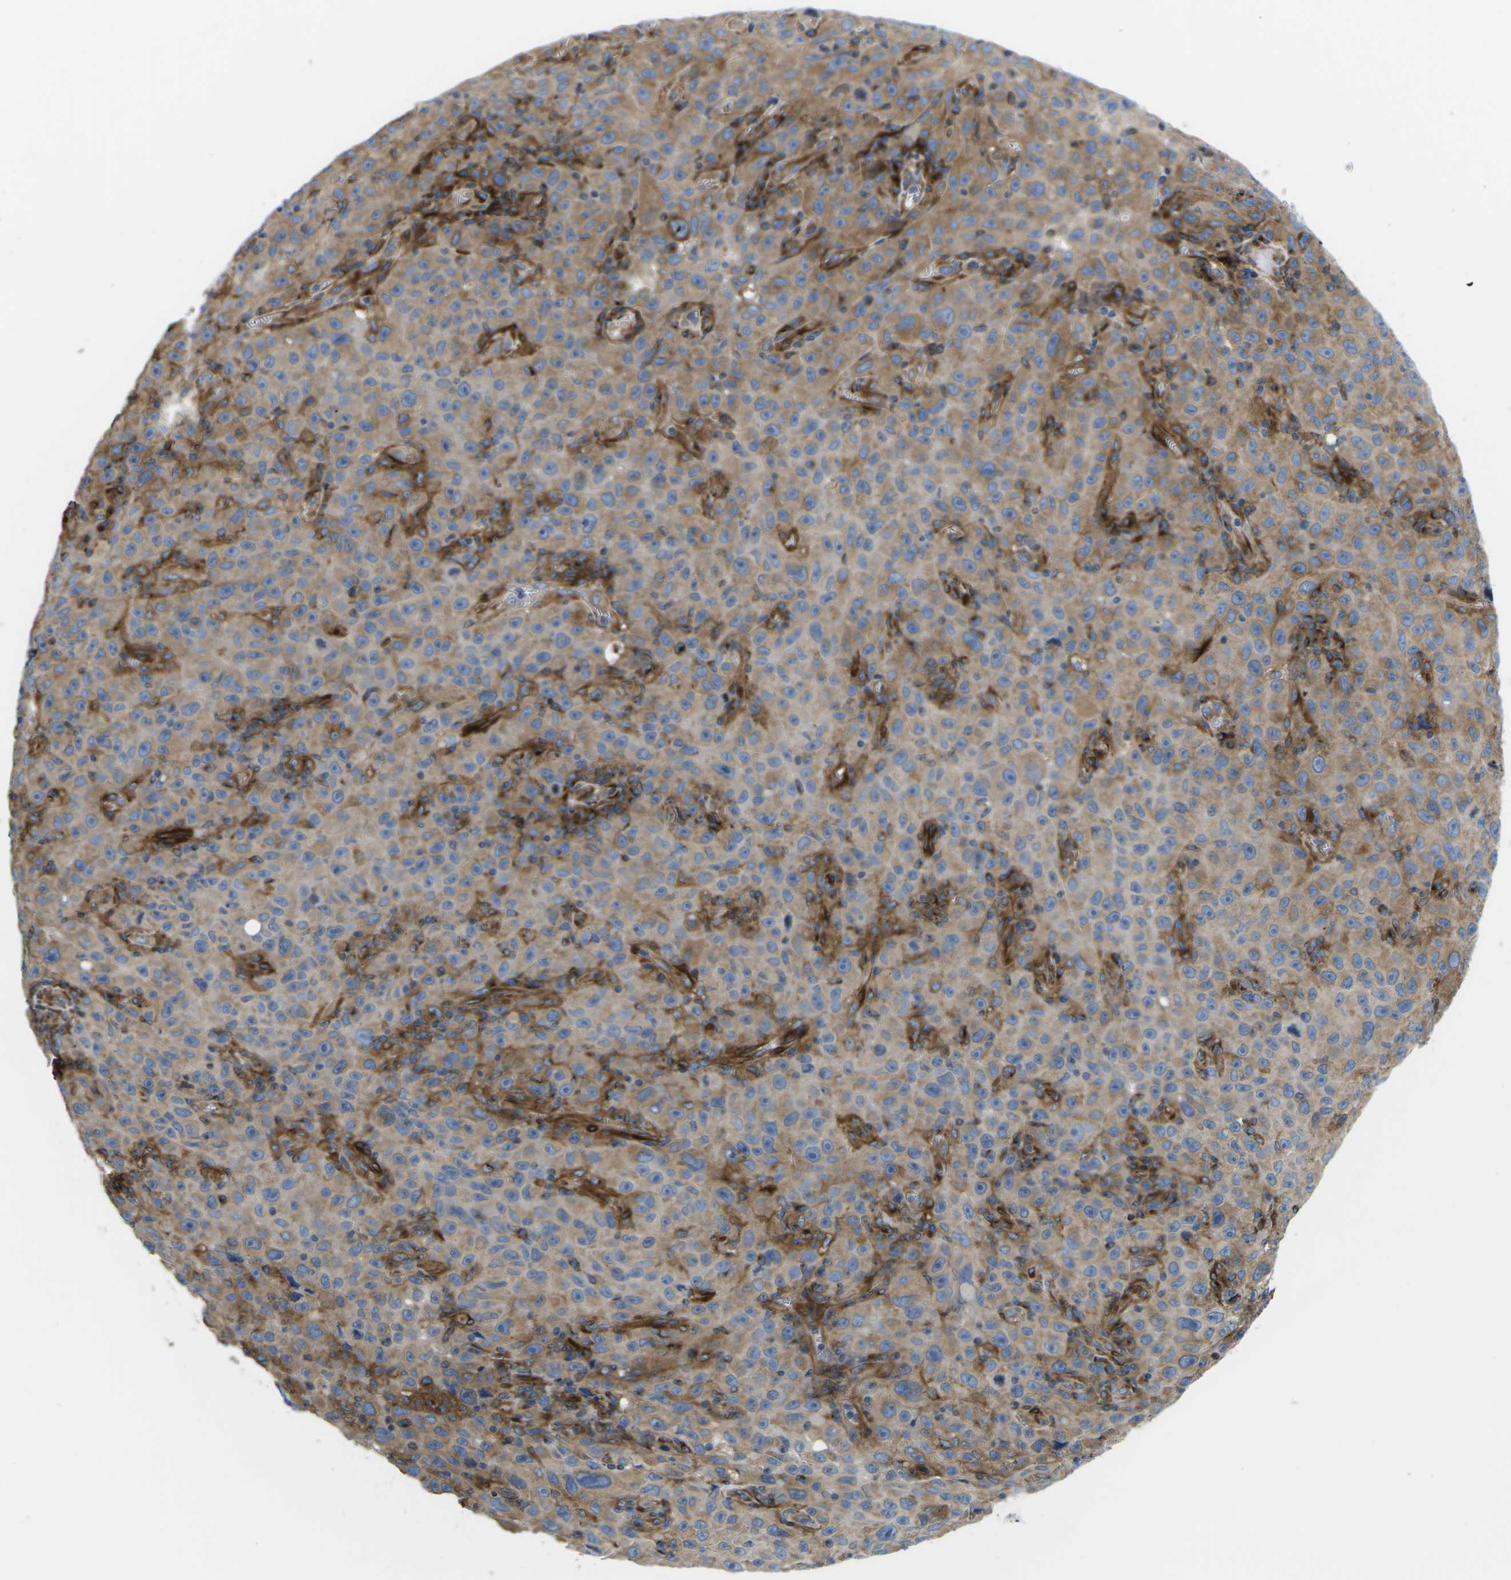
{"staining": {"intensity": "moderate", "quantity": ">75%", "location": "cytoplasmic/membranous"}, "tissue": "melanoma", "cell_type": "Tumor cells", "image_type": "cancer", "snomed": [{"axis": "morphology", "description": "Malignant melanoma, NOS"}, {"axis": "topography", "description": "Skin"}], "caption": "The immunohistochemical stain highlights moderate cytoplasmic/membranous expression in tumor cells of malignant melanoma tissue.", "gene": "TMEFF2", "patient": {"sex": "female", "age": 82}}